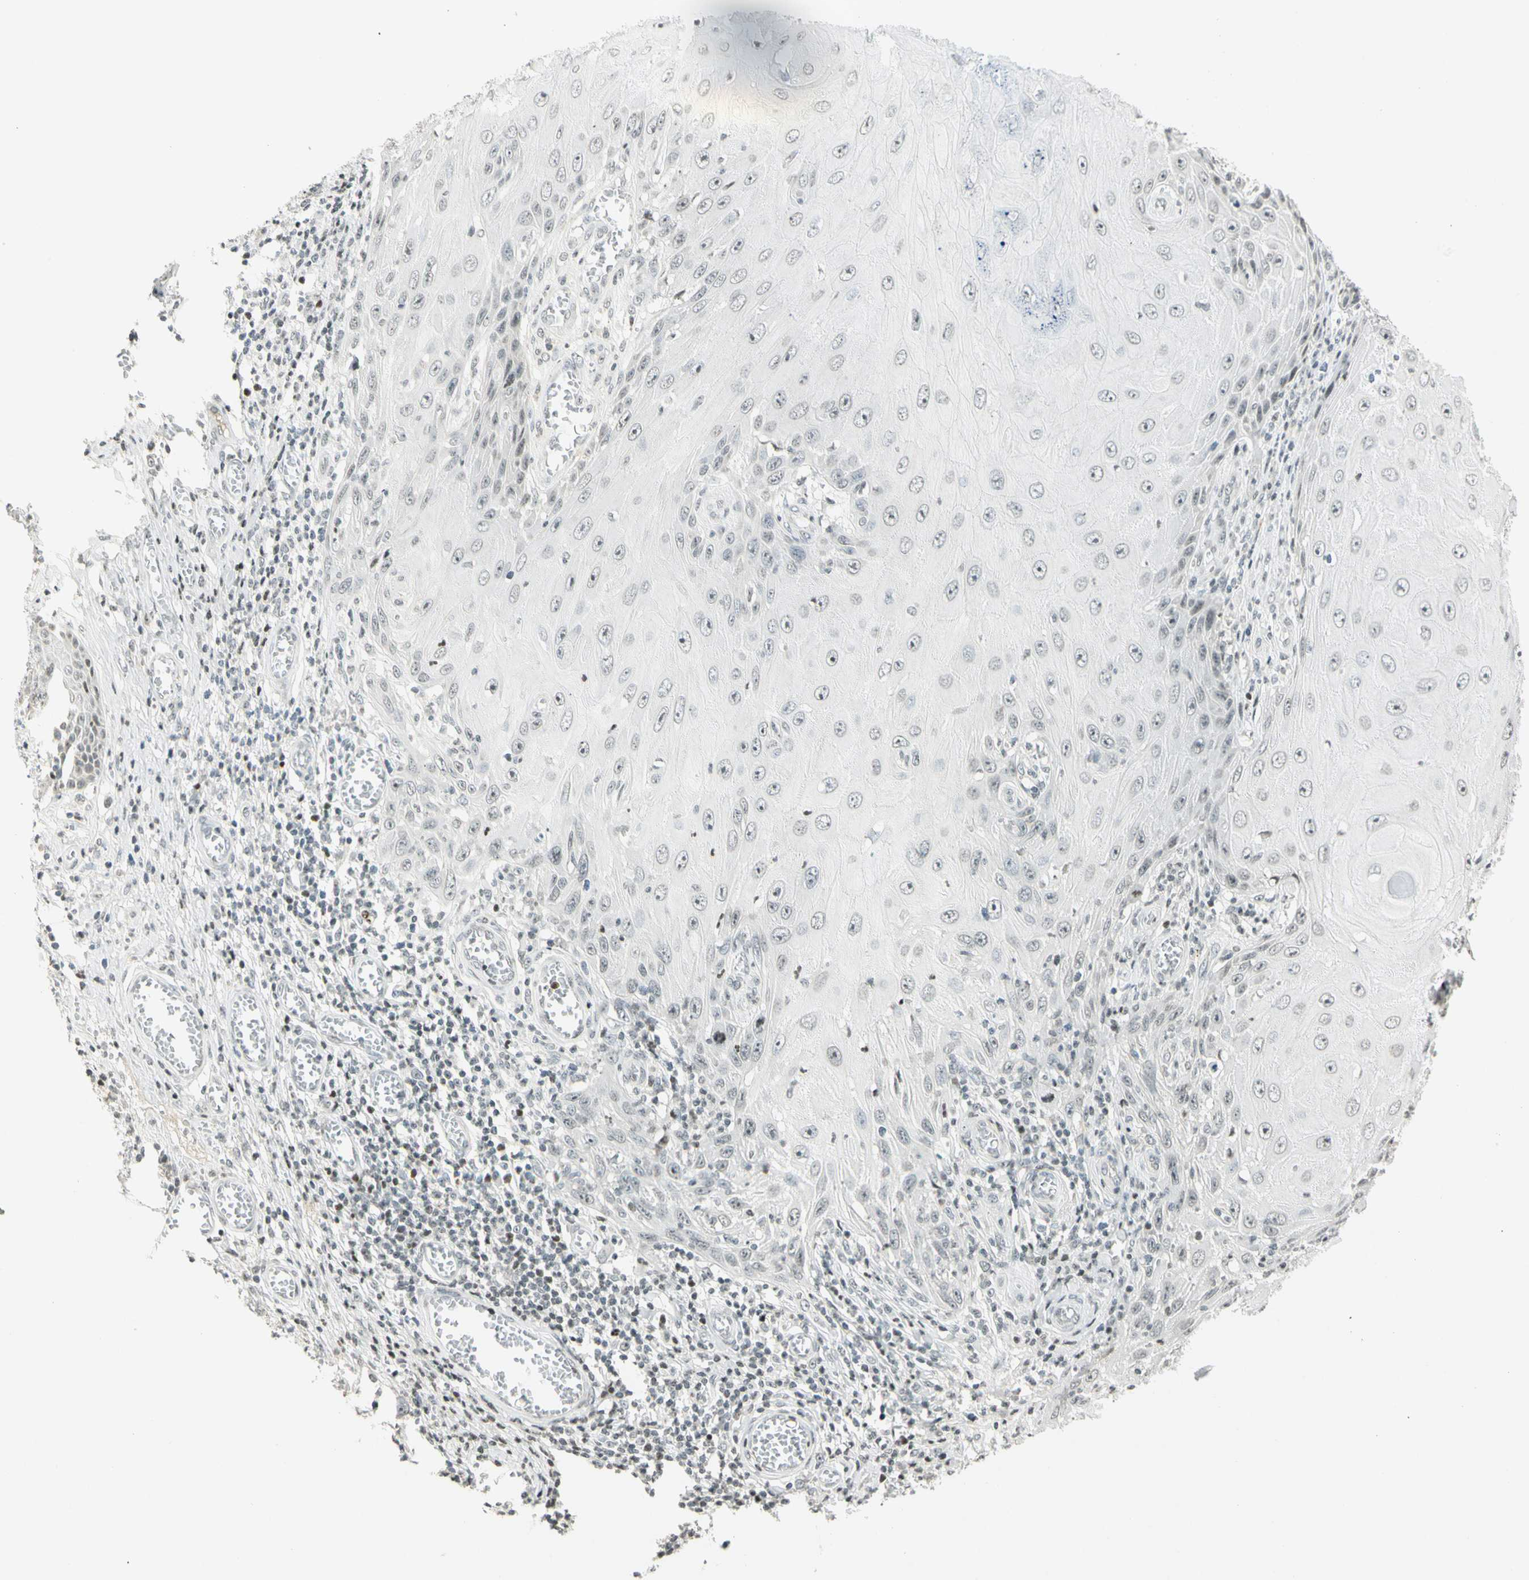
{"staining": {"intensity": "weak", "quantity": "<25%", "location": "nuclear"}, "tissue": "skin cancer", "cell_type": "Tumor cells", "image_type": "cancer", "snomed": [{"axis": "morphology", "description": "Squamous cell carcinoma, NOS"}, {"axis": "topography", "description": "Skin"}], "caption": "Immunohistochemical staining of human skin squamous cell carcinoma shows no significant expression in tumor cells.", "gene": "SMAD3", "patient": {"sex": "female", "age": 73}}